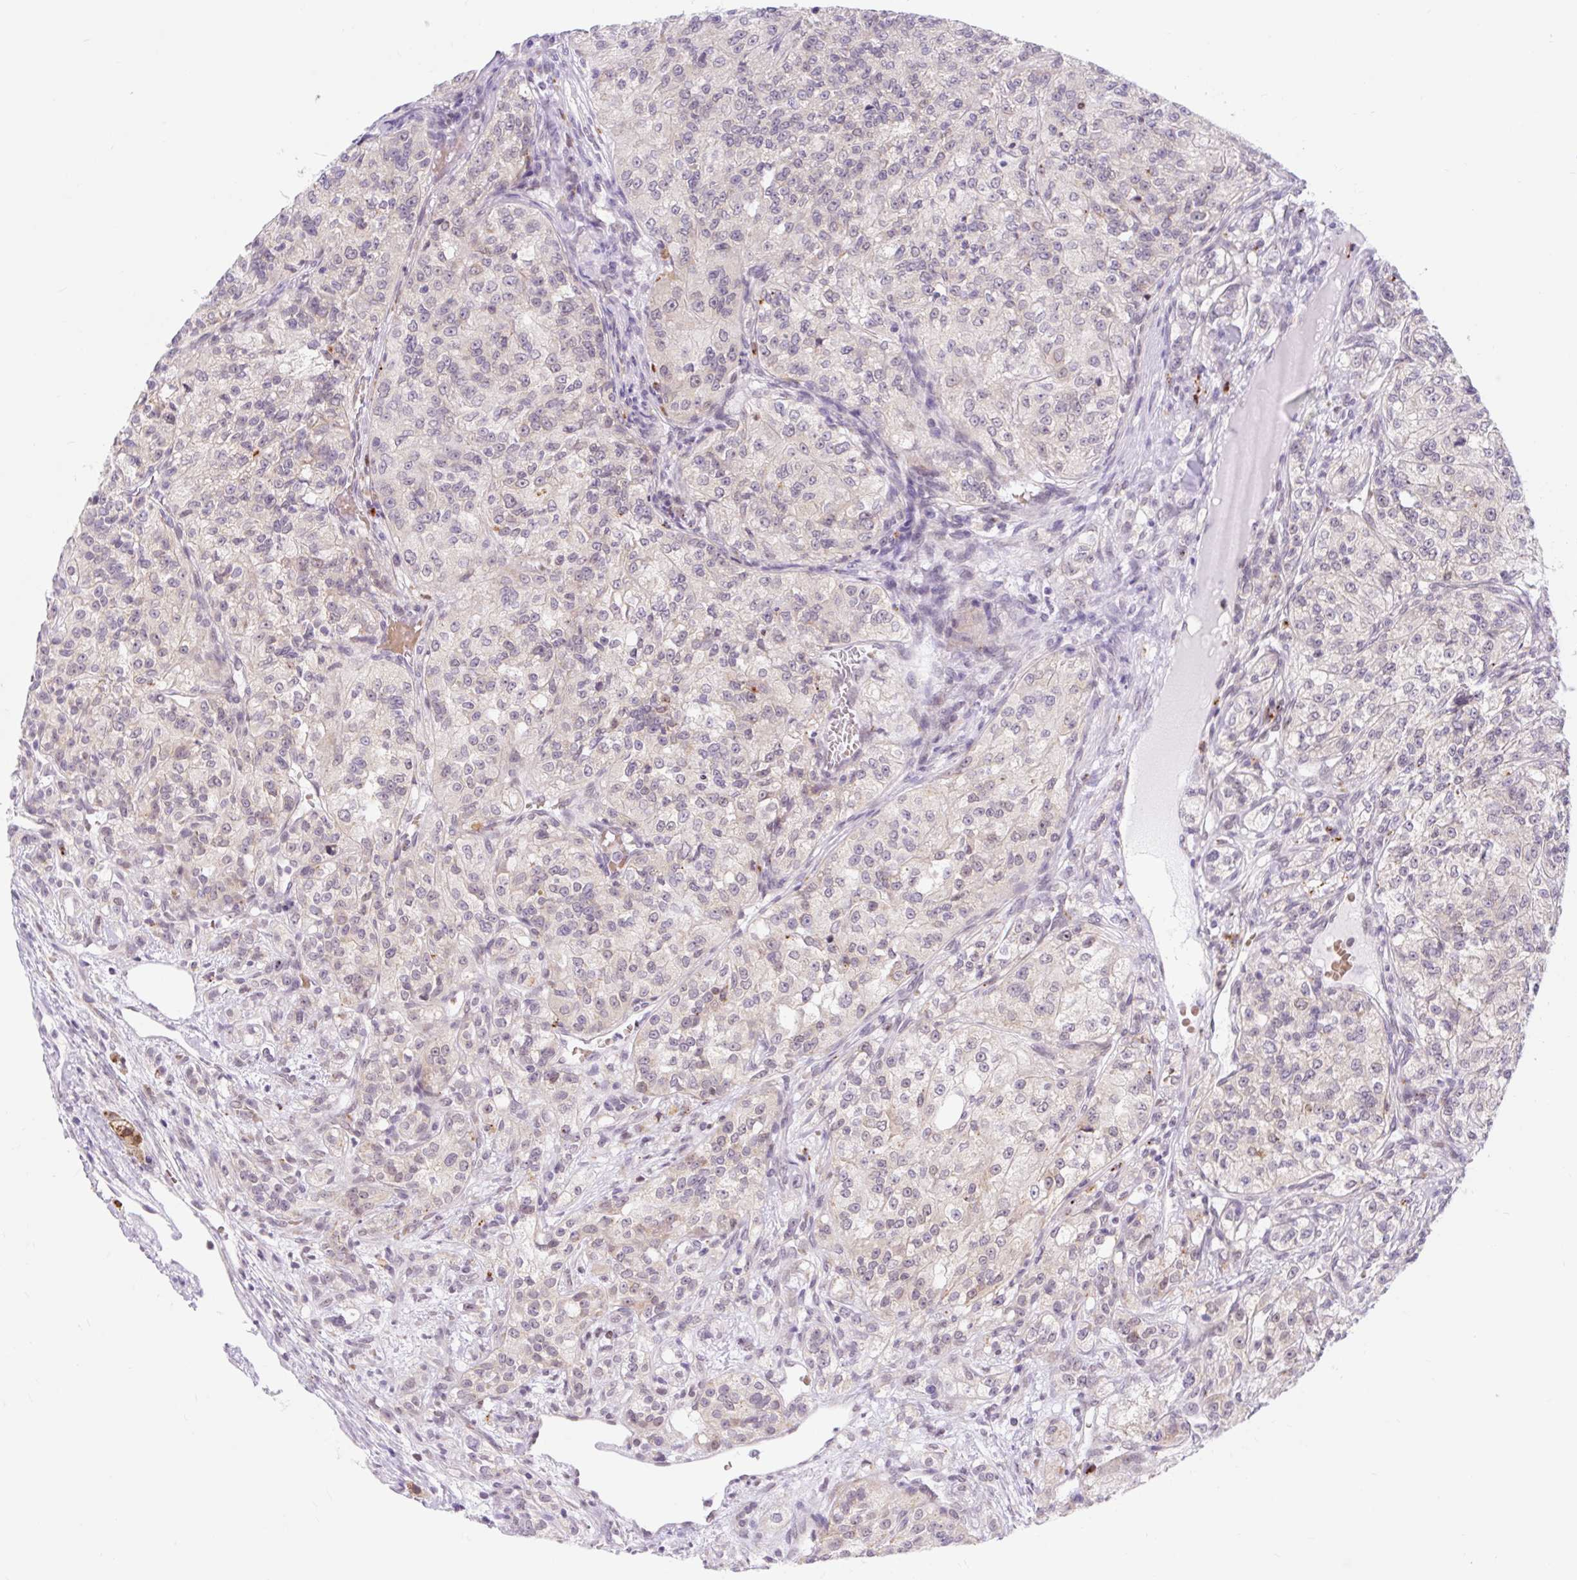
{"staining": {"intensity": "weak", "quantity": "<25%", "location": "cytoplasmic/membranous"}, "tissue": "renal cancer", "cell_type": "Tumor cells", "image_type": "cancer", "snomed": [{"axis": "morphology", "description": "Adenocarcinoma, NOS"}, {"axis": "topography", "description": "Kidney"}], "caption": "An immunohistochemistry micrograph of adenocarcinoma (renal) is shown. There is no staining in tumor cells of adenocarcinoma (renal).", "gene": "SRSF10", "patient": {"sex": "female", "age": 63}}